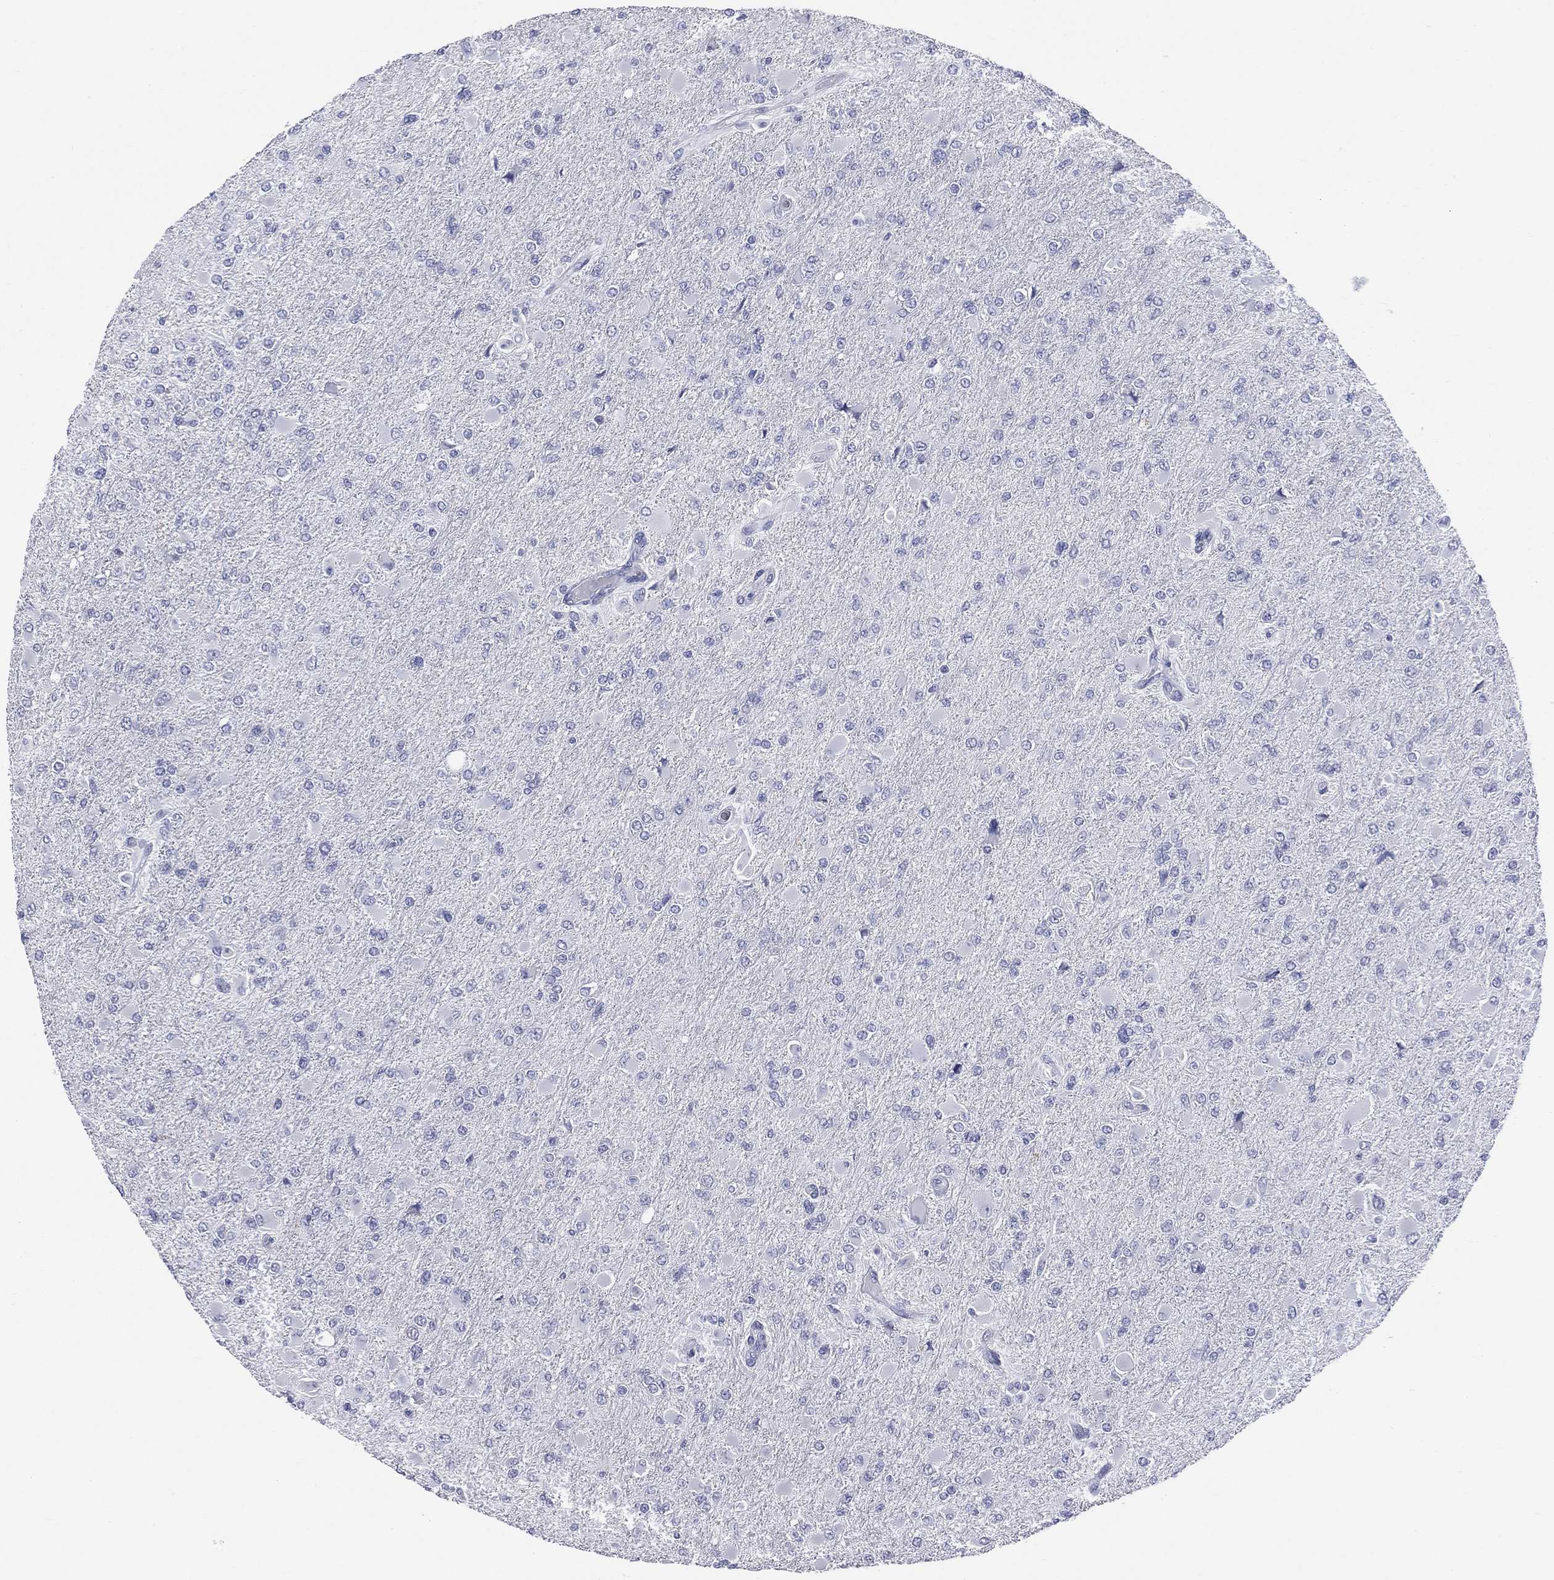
{"staining": {"intensity": "negative", "quantity": "none", "location": "none"}, "tissue": "glioma", "cell_type": "Tumor cells", "image_type": "cancer", "snomed": [{"axis": "morphology", "description": "Glioma, malignant, High grade"}, {"axis": "topography", "description": "Cerebral cortex"}], "caption": "Tumor cells show no significant protein expression in glioma.", "gene": "MLN", "patient": {"sex": "female", "age": 36}}